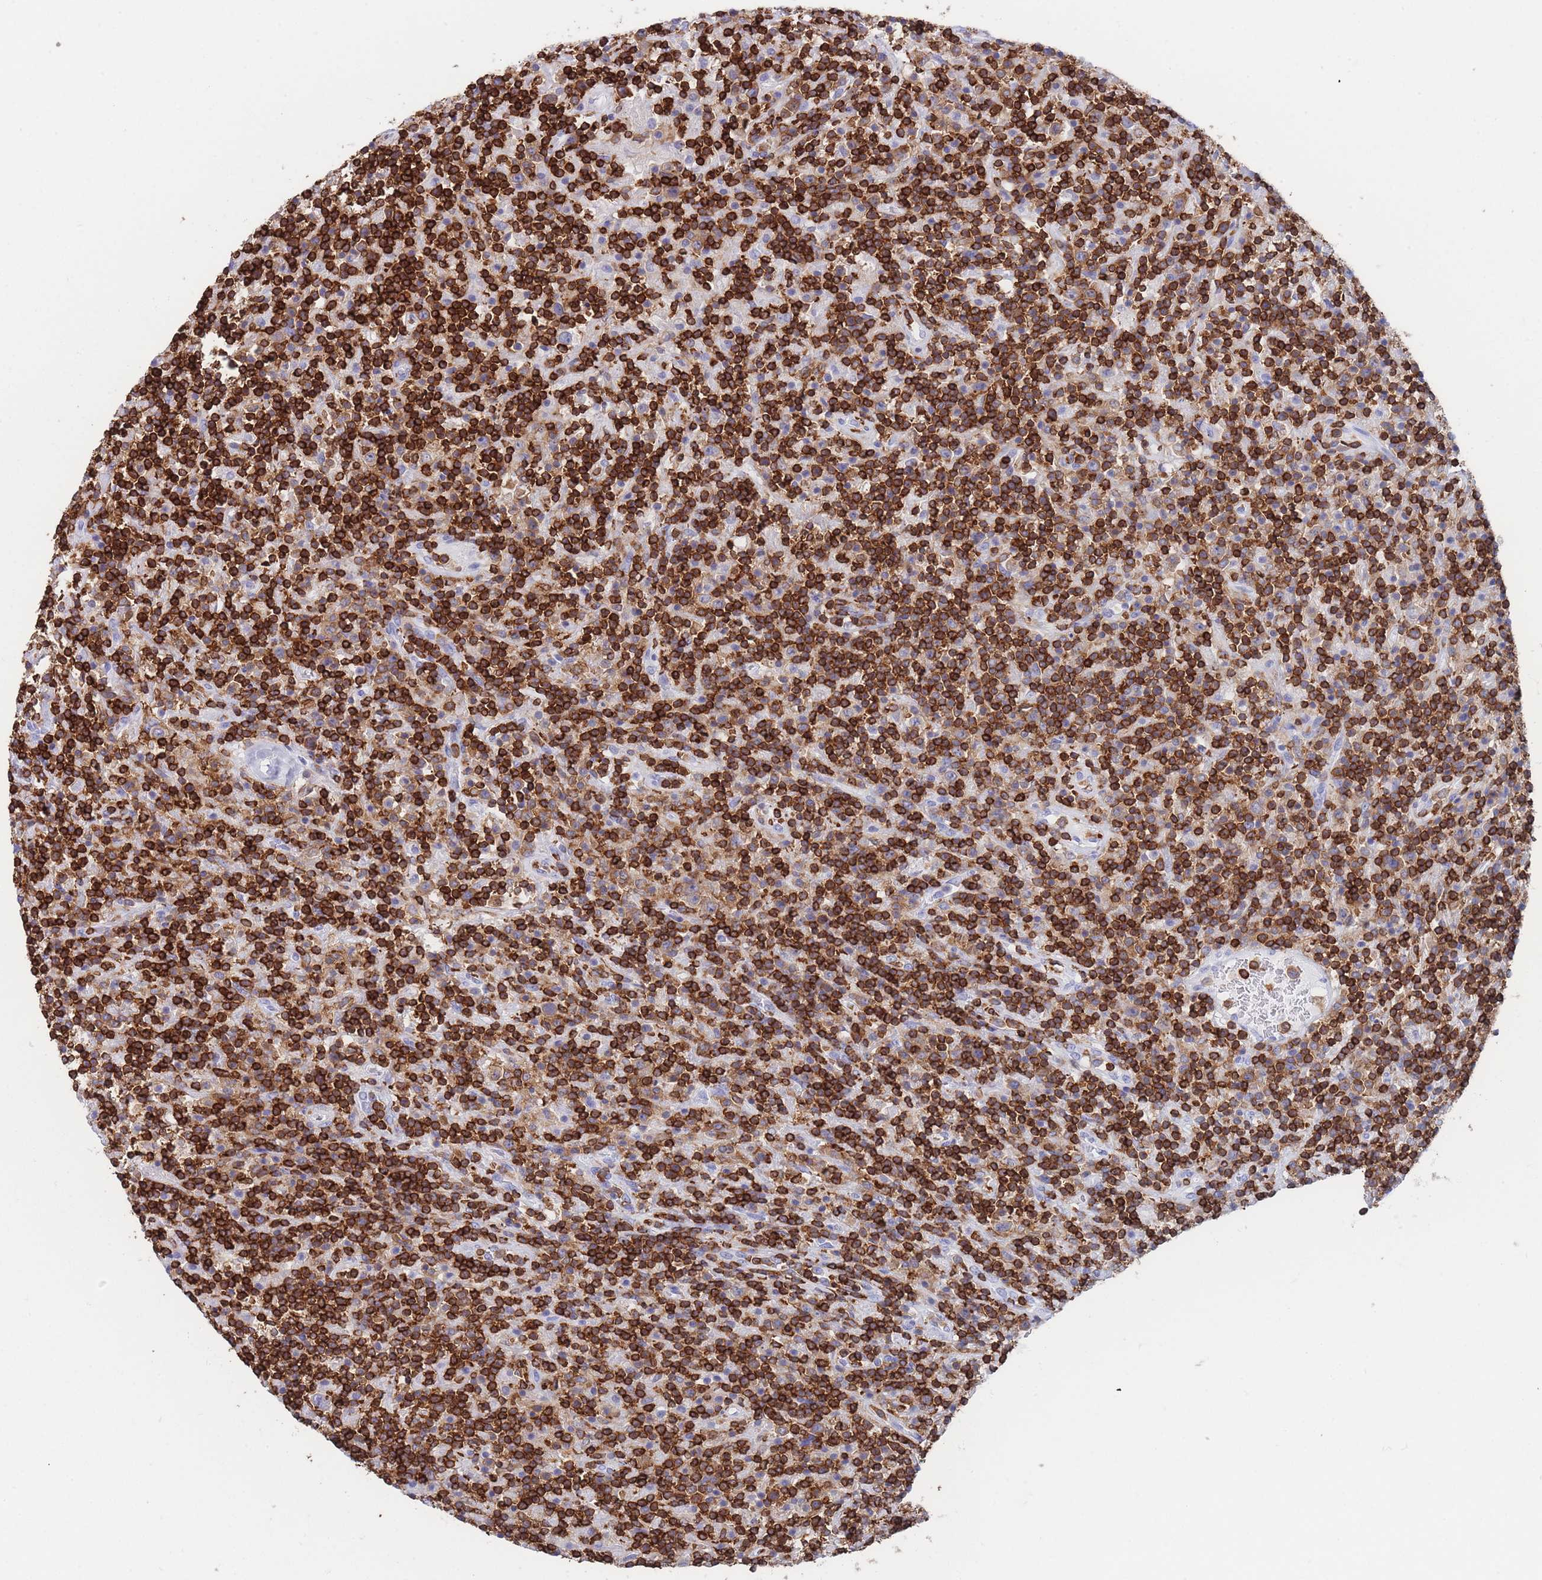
{"staining": {"intensity": "negative", "quantity": "none", "location": "none"}, "tissue": "lymphoma", "cell_type": "Tumor cells", "image_type": "cancer", "snomed": [{"axis": "morphology", "description": "Hodgkin's disease, NOS"}, {"axis": "topography", "description": "Lymph node"}], "caption": "The histopathology image shows no staining of tumor cells in Hodgkin's disease. The staining is performed using DAB brown chromogen with nuclei counter-stained in using hematoxylin.", "gene": "CORO1A", "patient": {"sex": "male", "age": 70}}